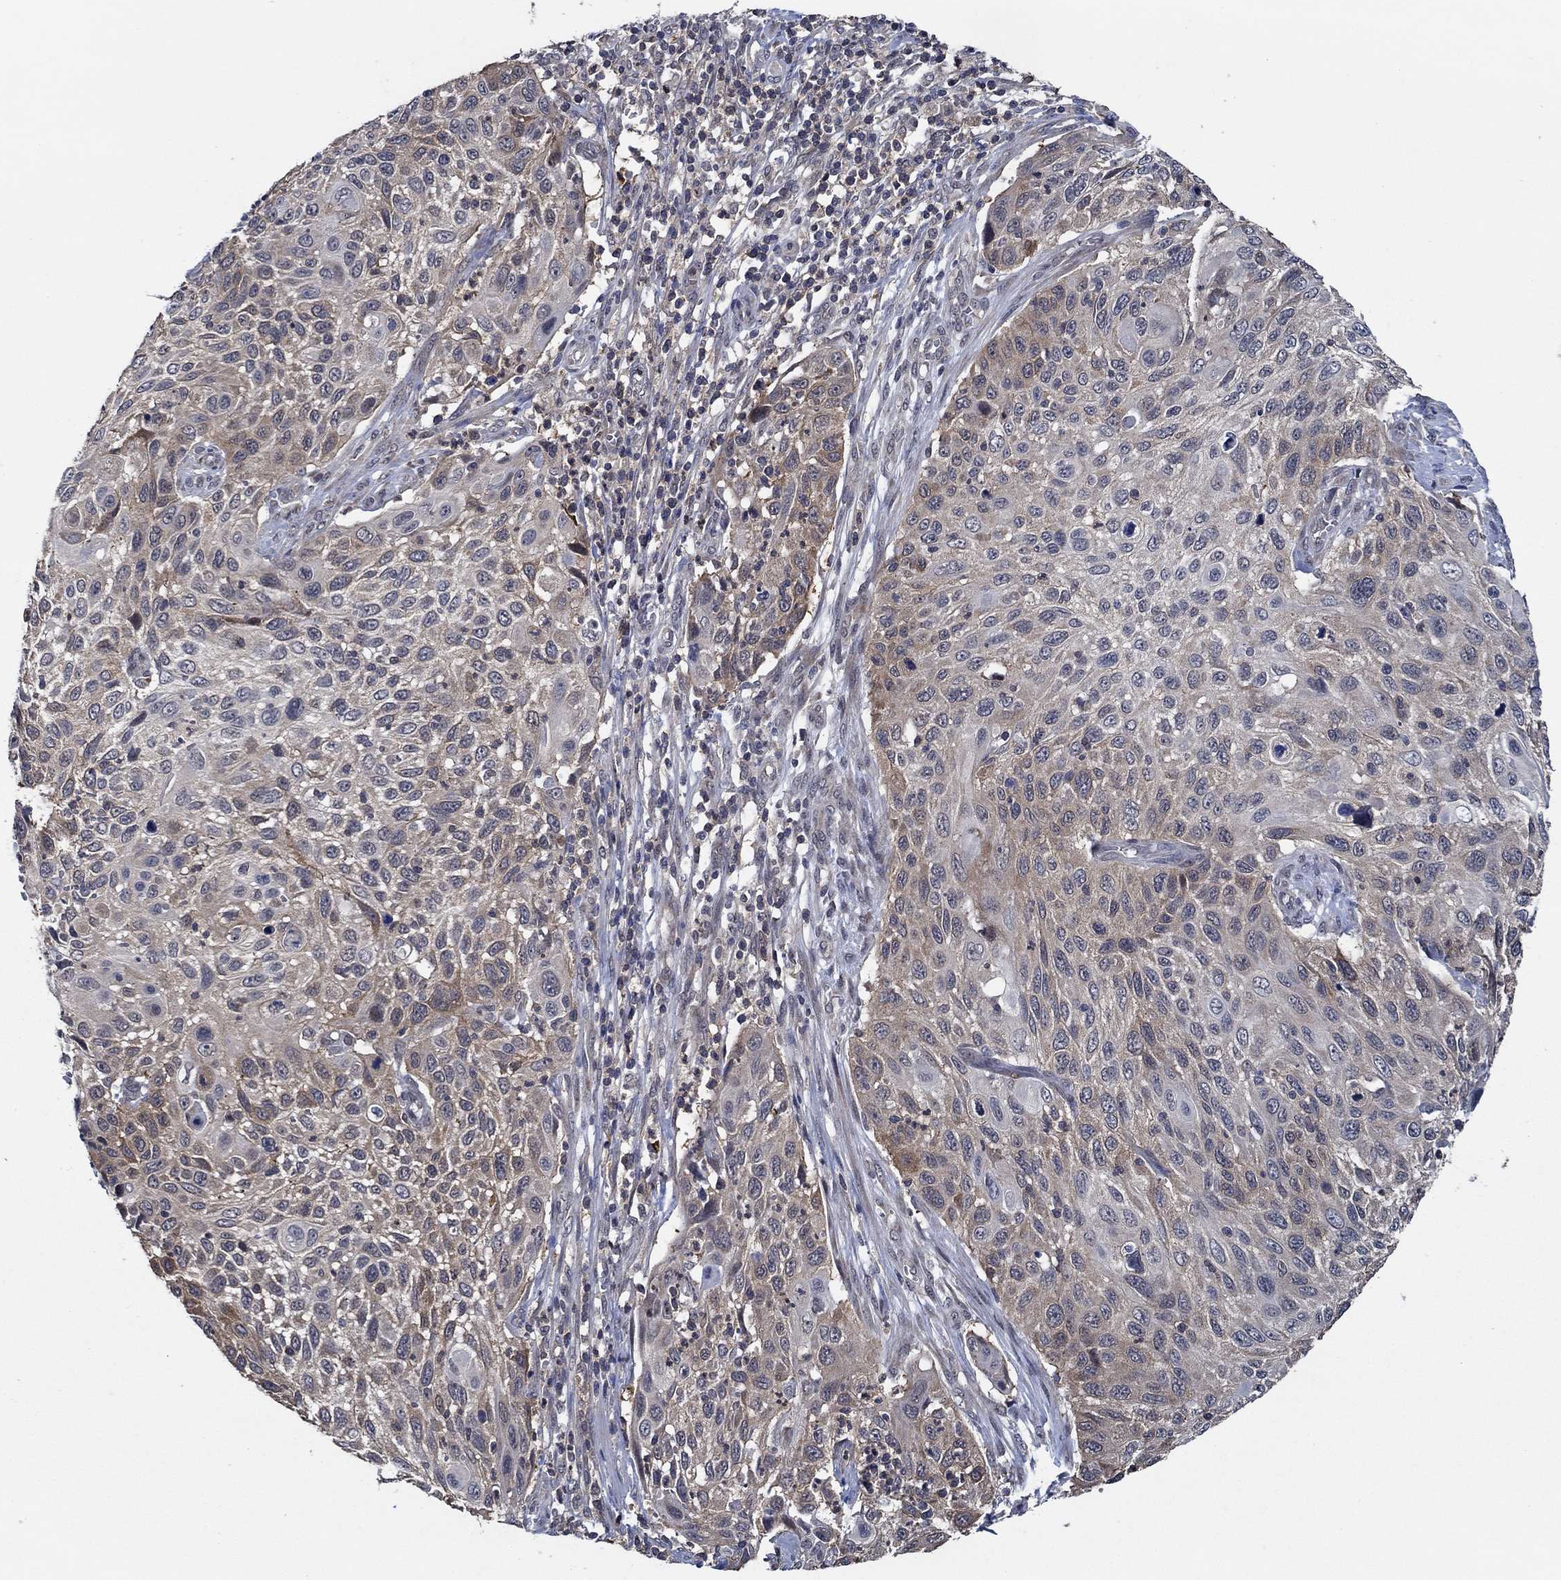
{"staining": {"intensity": "moderate", "quantity": "25%-75%", "location": "cytoplasmic/membranous"}, "tissue": "cervical cancer", "cell_type": "Tumor cells", "image_type": "cancer", "snomed": [{"axis": "morphology", "description": "Squamous cell carcinoma, NOS"}, {"axis": "topography", "description": "Cervix"}], "caption": "Cervical cancer stained with a brown dye demonstrates moderate cytoplasmic/membranous positive staining in approximately 25%-75% of tumor cells.", "gene": "DACT1", "patient": {"sex": "female", "age": 70}}